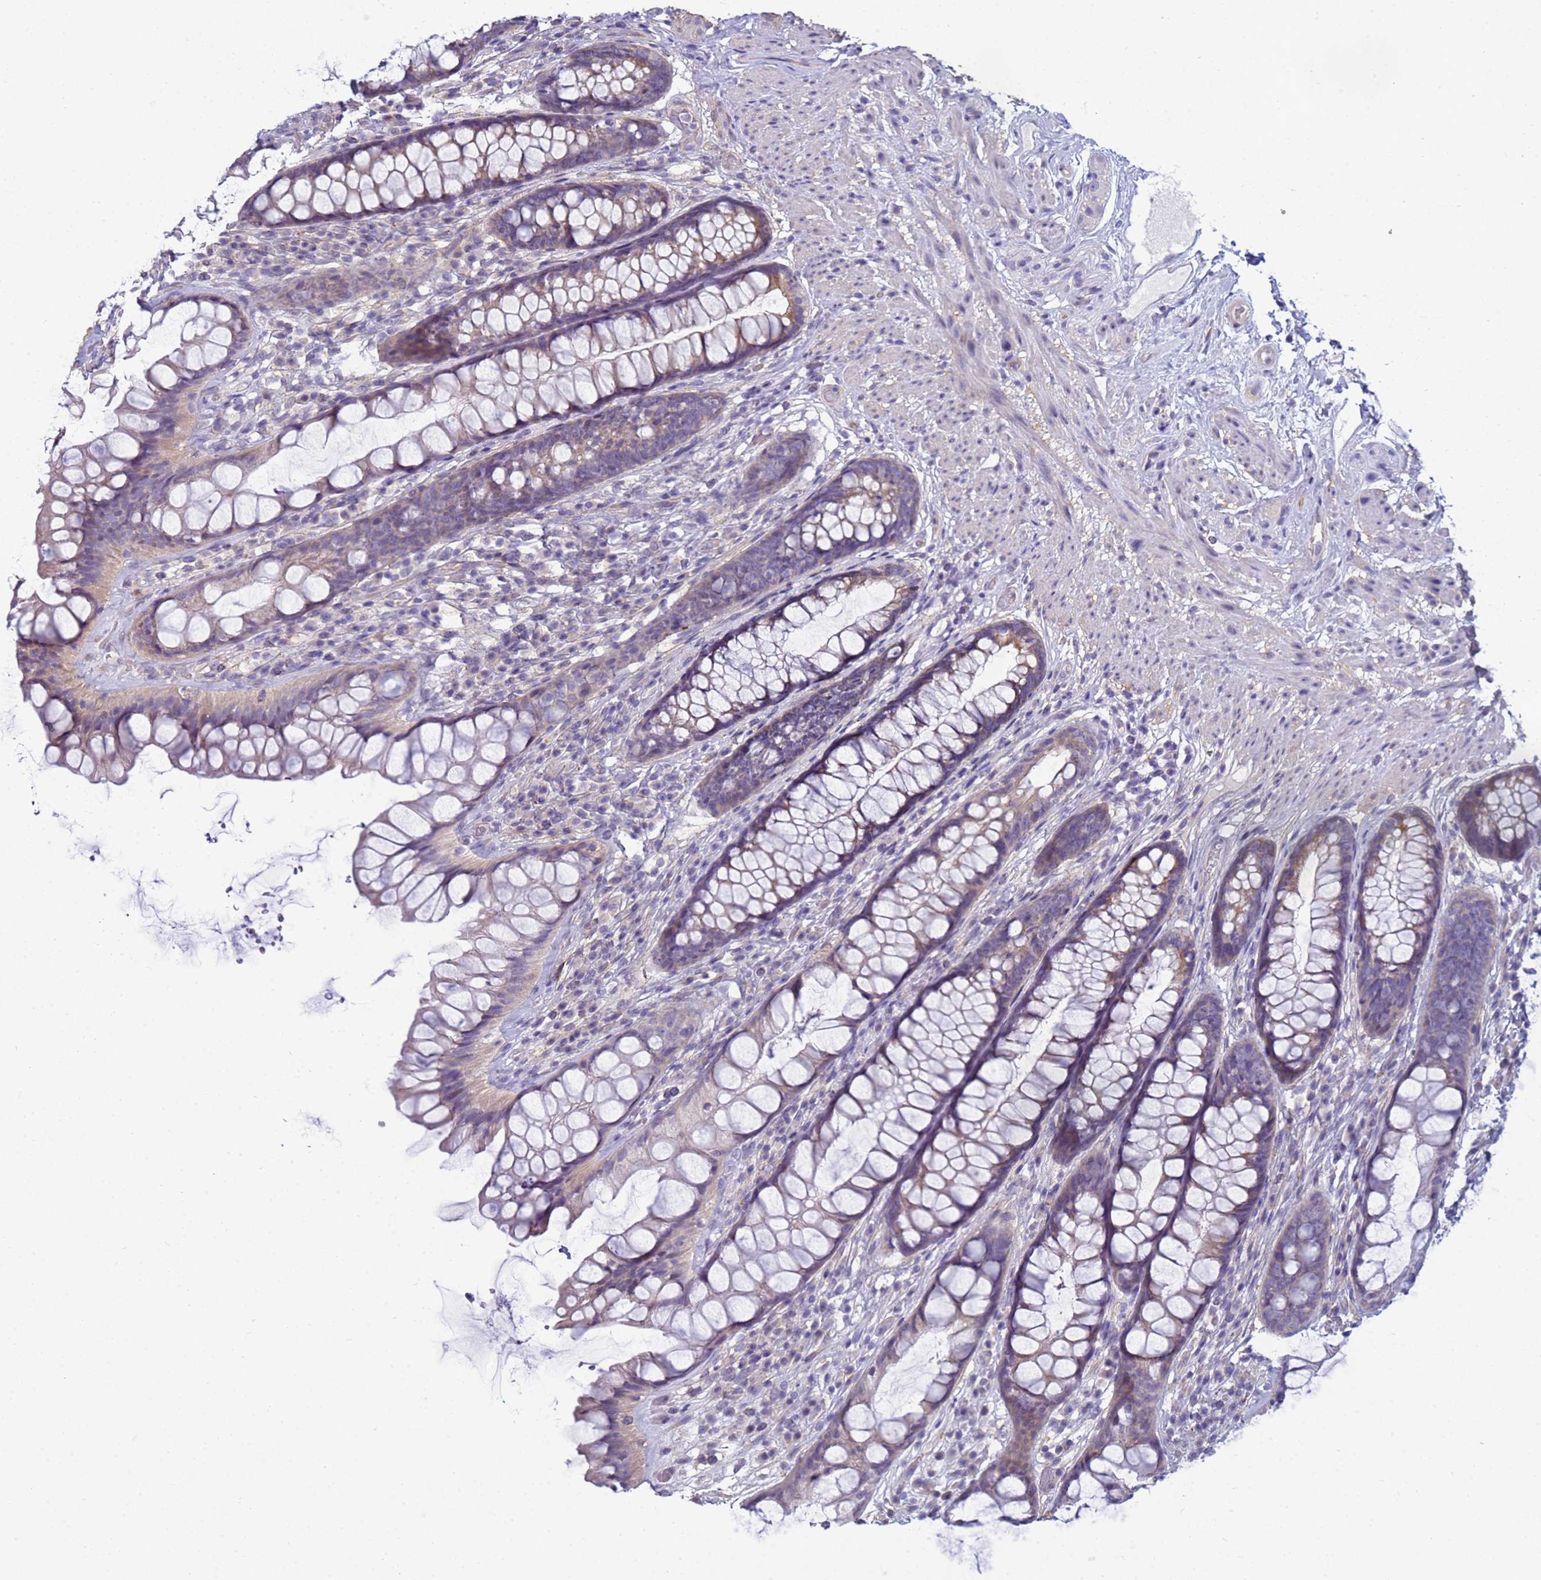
{"staining": {"intensity": "moderate", "quantity": "25%-75%", "location": "cytoplasmic/membranous"}, "tissue": "rectum", "cell_type": "Glandular cells", "image_type": "normal", "snomed": [{"axis": "morphology", "description": "Normal tissue, NOS"}, {"axis": "topography", "description": "Rectum"}], "caption": "High-power microscopy captured an IHC histopathology image of unremarkable rectum, revealing moderate cytoplasmic/membranous expression in about 25%-75% of glandular cells.", "gene": "TRPC6", "patient": {"sex": "male", "age": 74}}